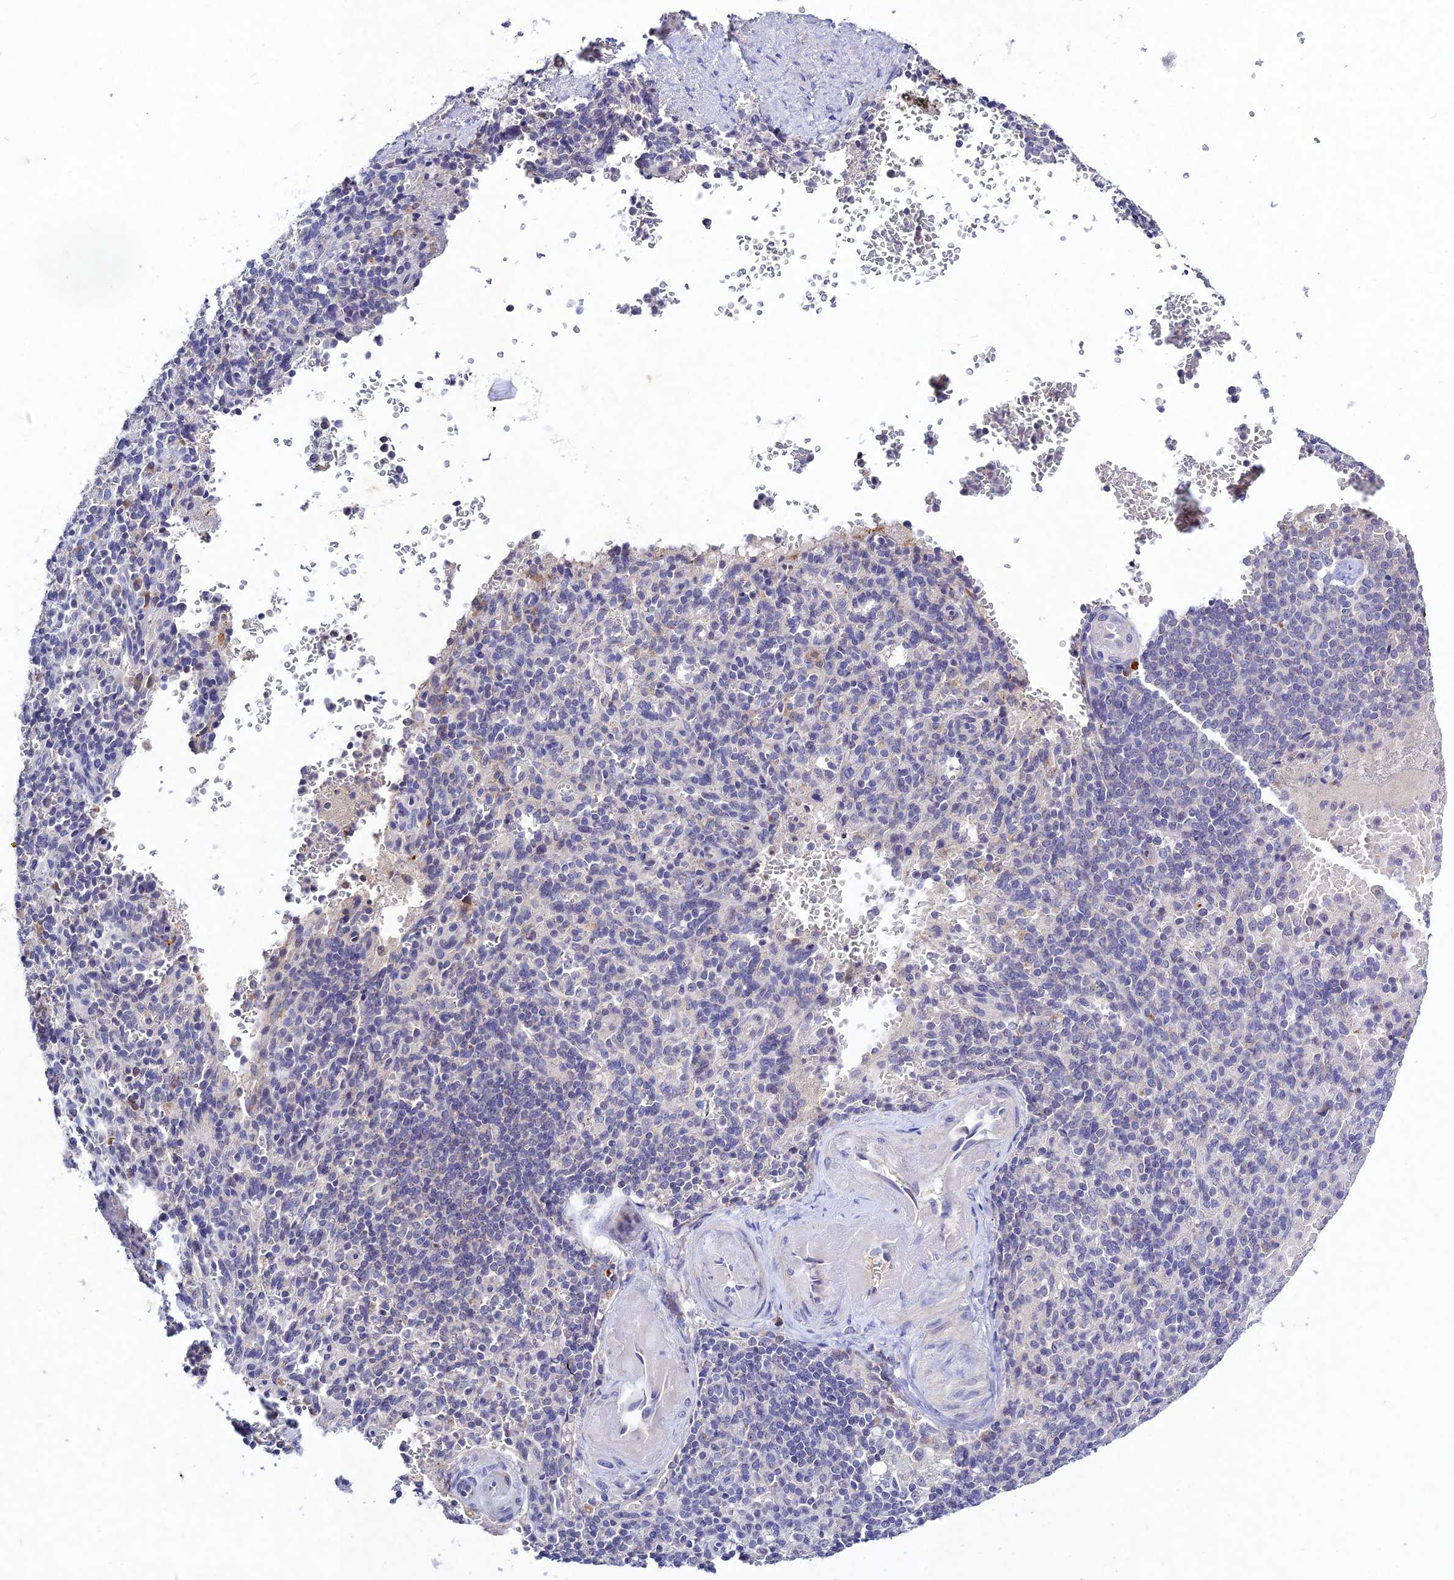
{"staining": {"intensity": "negative", "quantity": "none", "location": "none"}, "tissue": "spleen", "cell_type": "Cells in red pulp", "image_type": "normal", "snomed": [{"axis": "morphology", "description": "Normal tissue, NOS"}, {"axis": "topography", "description": "Spleen"}], "caption": "An immunohistochemistry (IHC) histopathology image of benign spleen is shown. There is no staining in cells in red pulp of spleen.", "gene": "CHST5", "patient": {"sex": "female", "age": 74}}